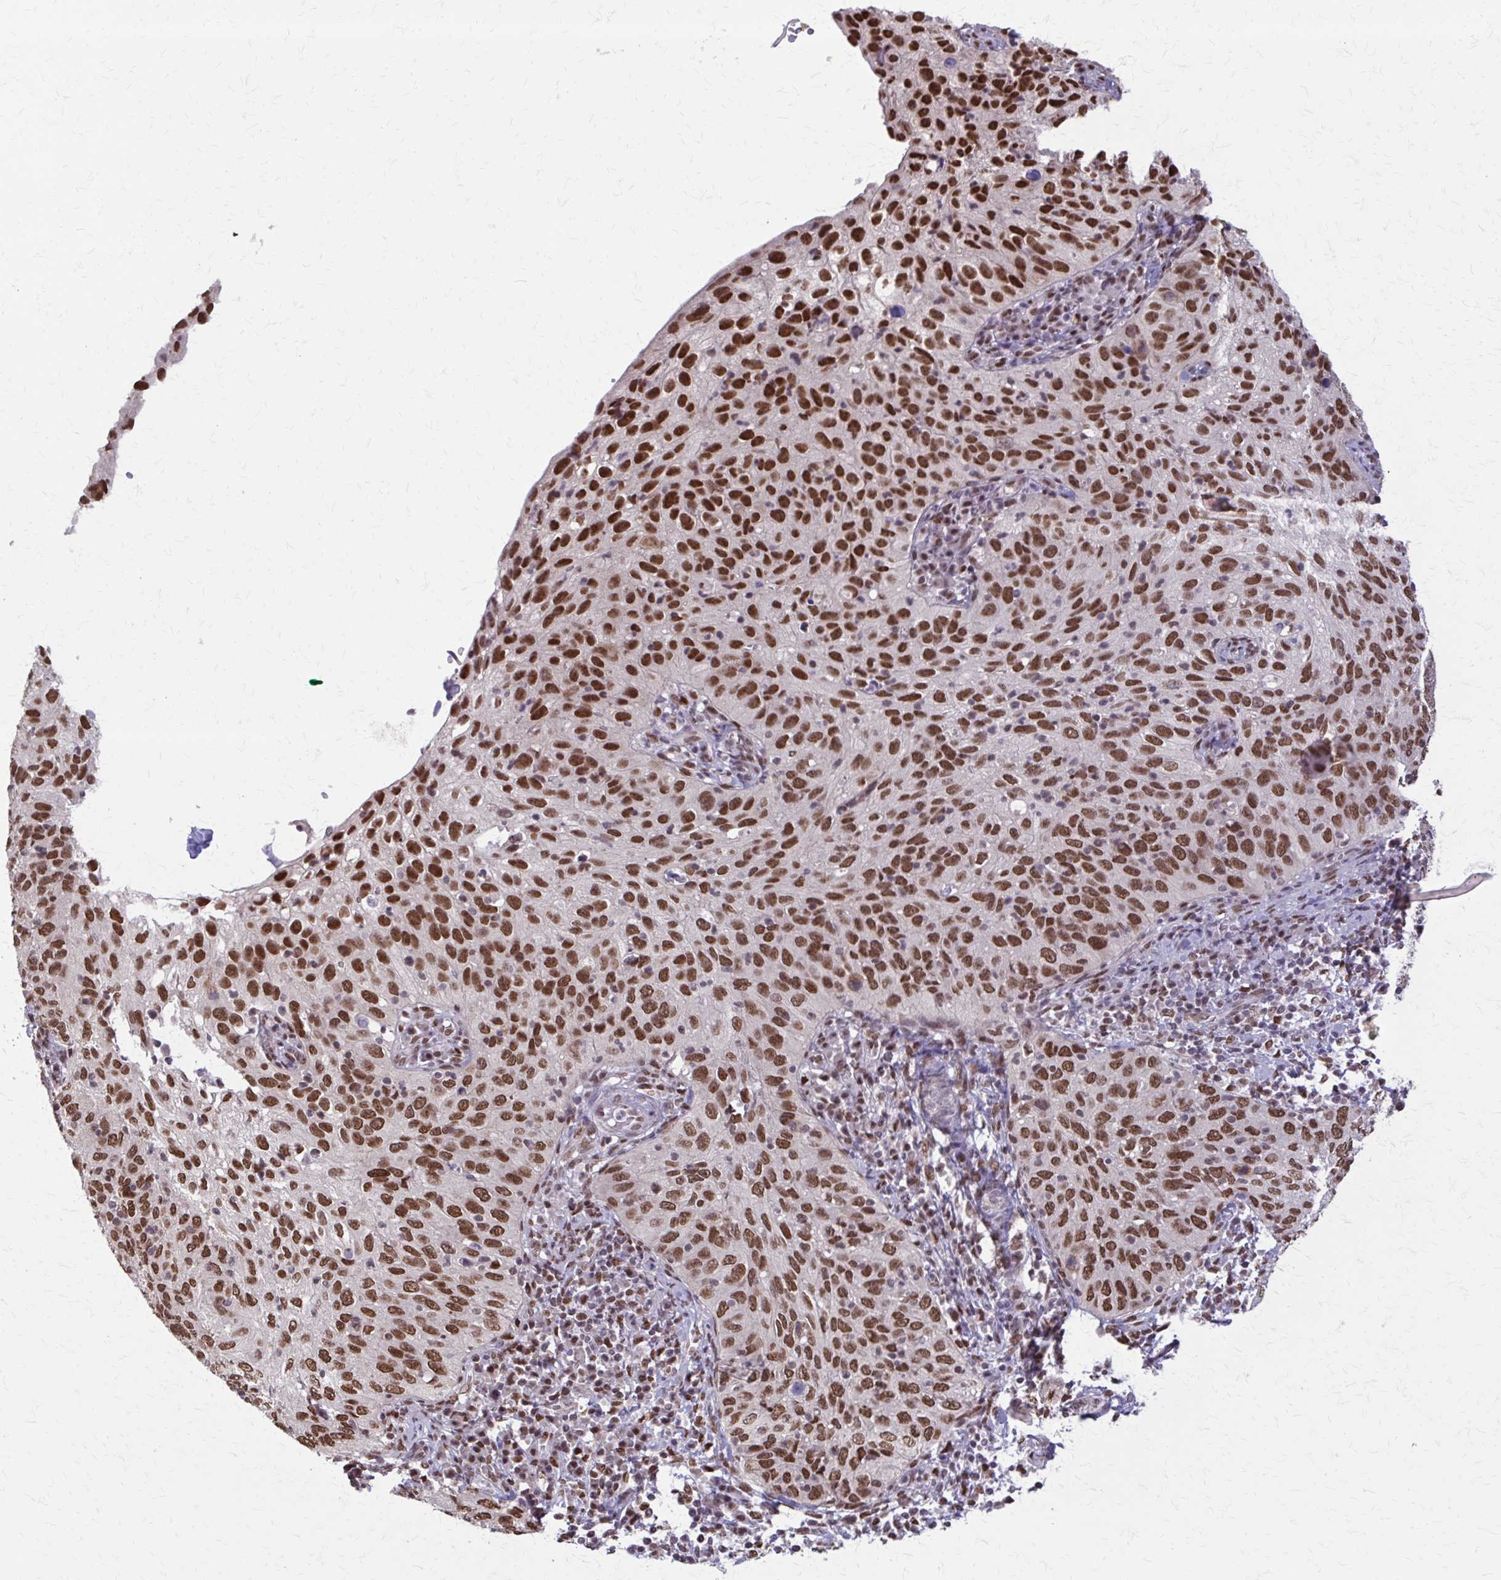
{"staining": {"intensity": "strong", "quantity": ">75%", "location": "nuclear"}, "tissue": "cervical cancer", "cell_type": "Tumor cells", "image_type": "cancer", "snomed": [{"axis": "morphology", "description": "Squamous cell carcinoma, NOS"}, {"axis": "topography", "description": "Cervix"}], "caption": "Squamous cell carcinoma (cervical) stained for a protein exhibits strong nuclear positivity in tumor cells. (DAB IHC, brown staining for protein, blue staining for nuclei).", "gene": "TTF1", "patient": {"sex": "female", "age": 52}}